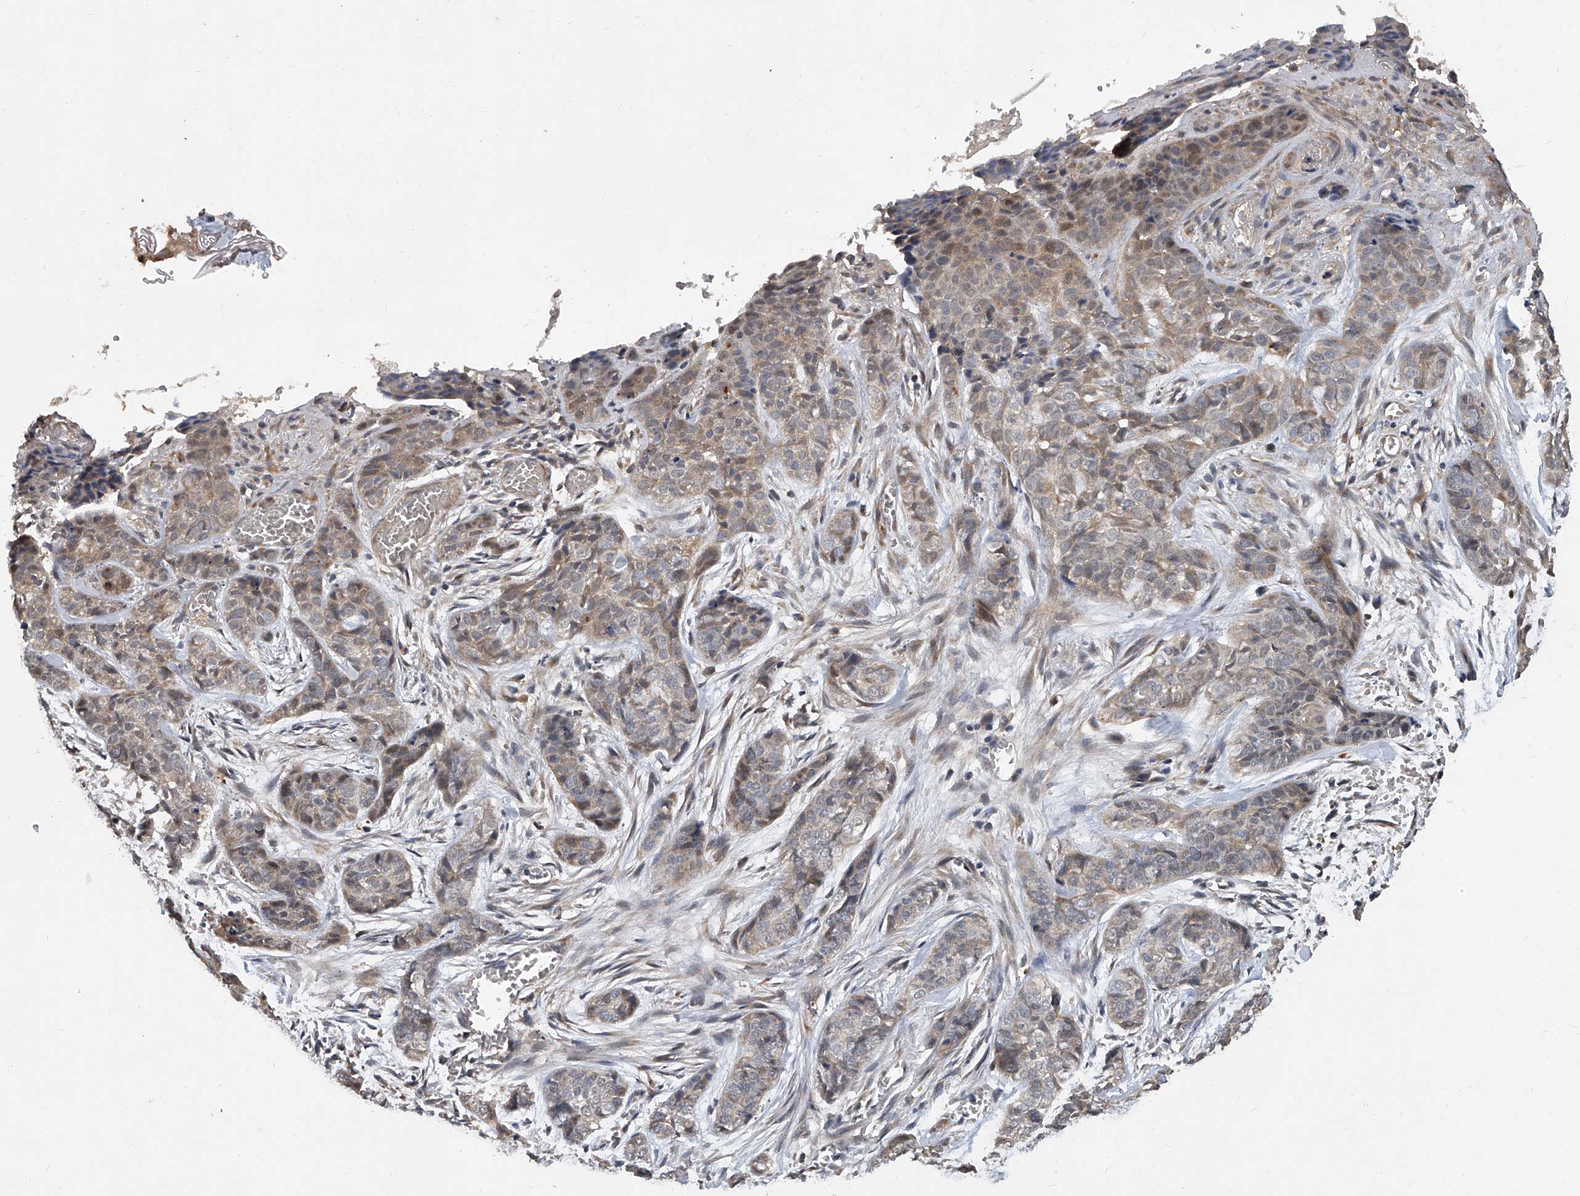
{"staining": {"intensity": "weak", "quantity": ">75%", "location": "cytoplasmic/membranous"}, "tissue": "skin cancer", "cell_type": "Tumor cells", "image_type": "cancer", "snomed": [{"axis": "morphology", "description": "Basal cell carcinoma"}, {"axis": "topography", "description": "Skin"}], "caption": "Immunohistochemical staining of human basal cell carcinoma (skin) demonstrates low levels of weak cytoplasmic/membranous protein expression in approximately >75% of tumor cells. The protein is stained brown, and the nuclei are stained in blue (DAB IHC with brightfield microscopy, high magnification).", "gene": "JAG2", "patient": {"sex": "female", "age": 64}}